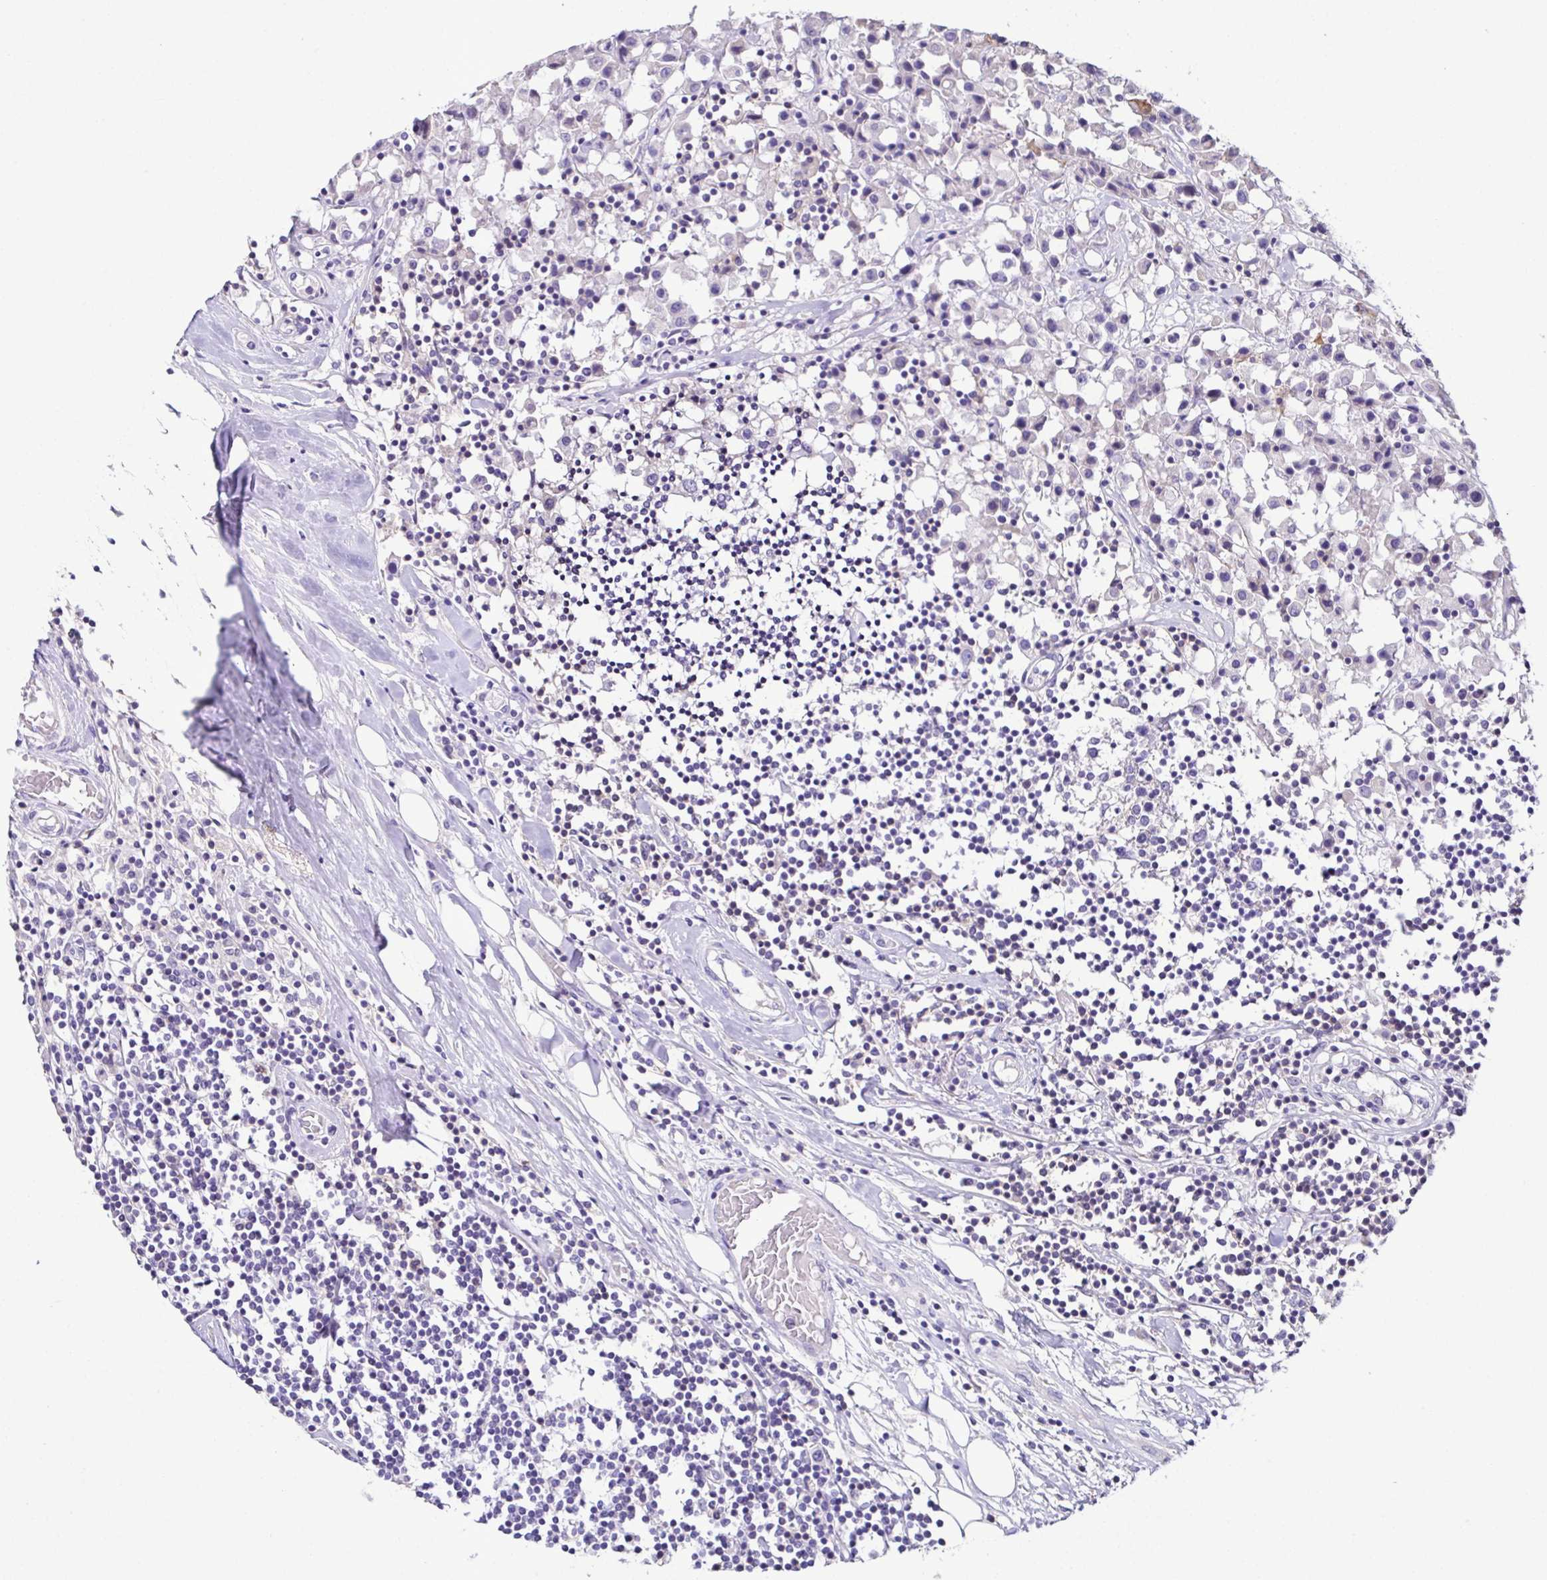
{"staining": {"intensity": "negative", "quantity": "none", "location": "none"}, "tissue": "breast cancer", "cell_type": "Tumor cells", "image_type": "cancer", "snomed": [{"axis": "morphology", "description": "Duct carcinoma"}, {"axis": "topography", "description": "Breast"}], "caption": "A high-resolution image shows immunohistochemistry (IHC) staining of breast cancer (intraductal carcinoma), which displays no significant positivity in tumor cells. The staining is performed using DAB brown chromogen with nuclei counter-stained in using hematoxylin.", "gene": "MARCO", "patient": {"sex": "female", "age": 61}}